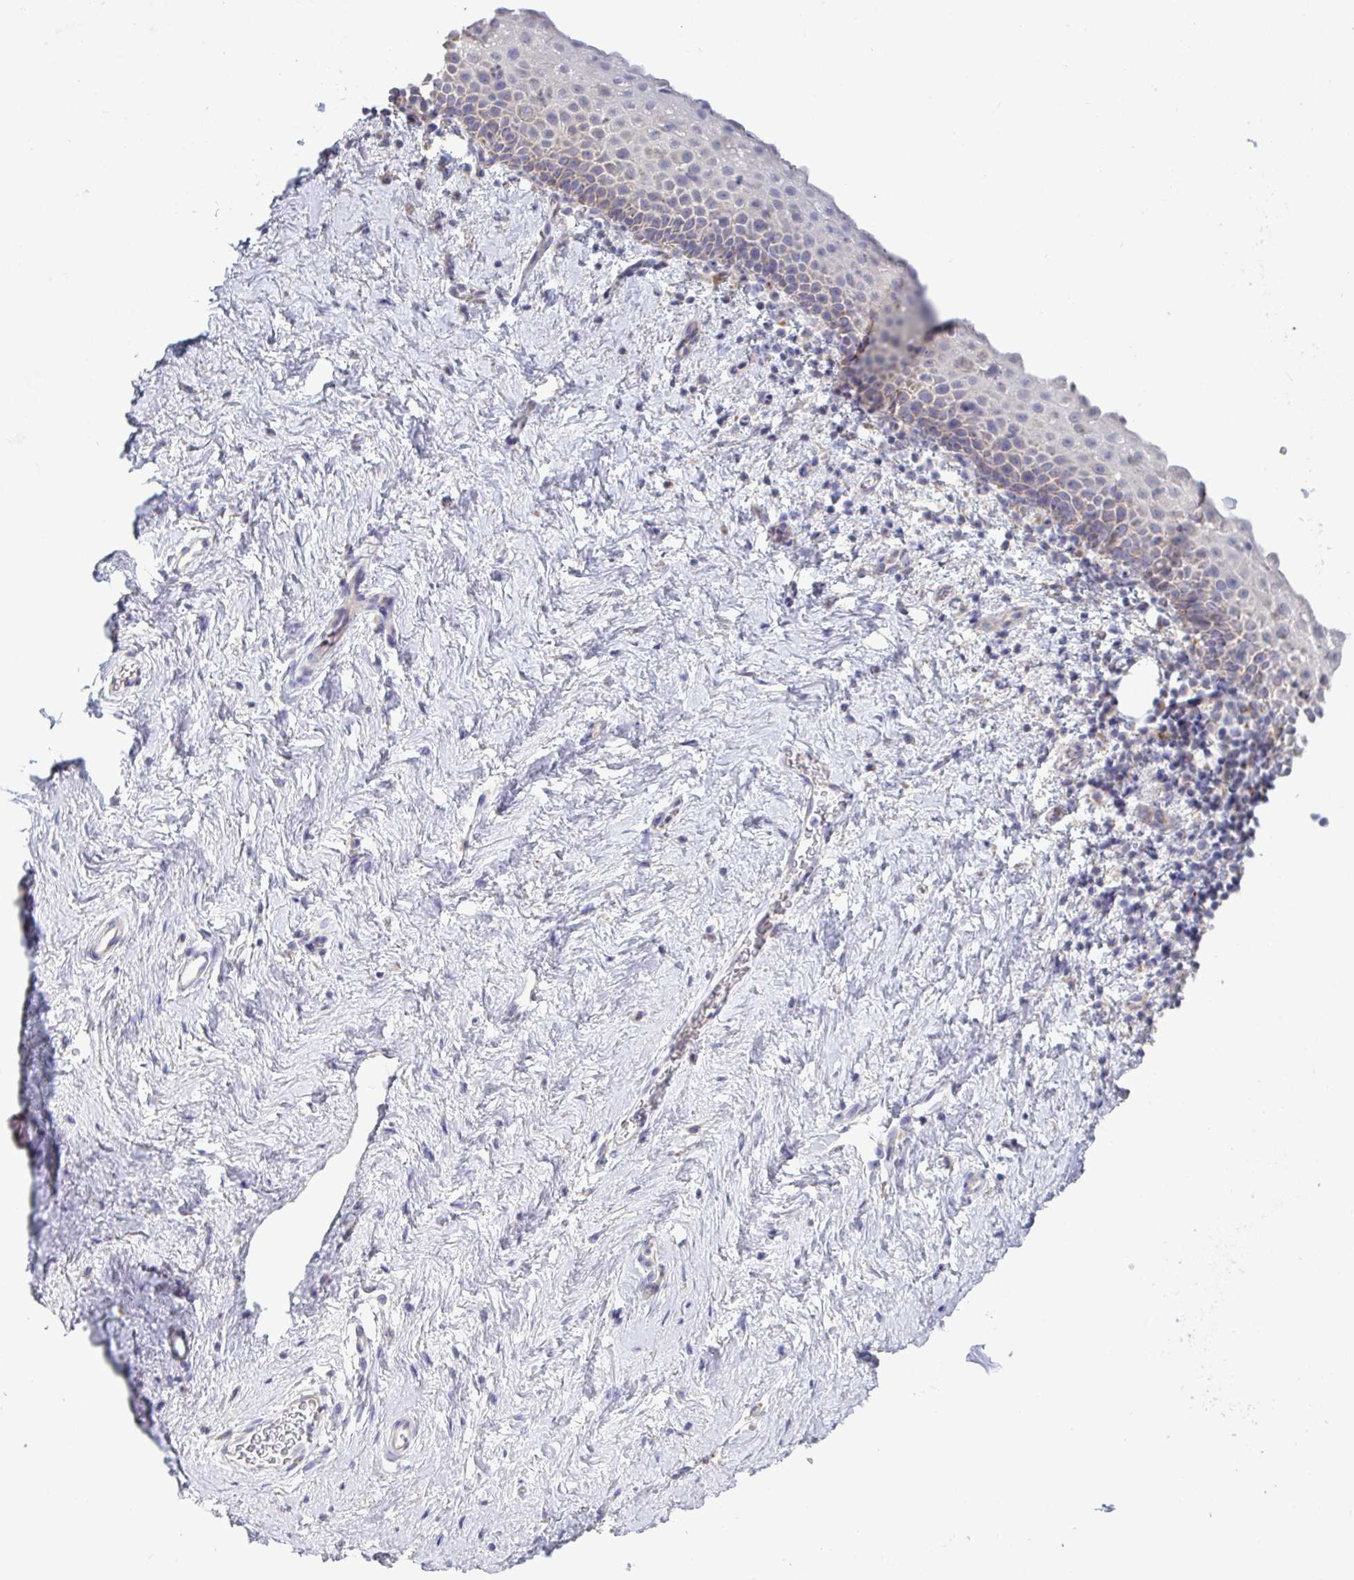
{"staining": {"intensity": "negative", "quantity": "none", "location": "none"}, "tissue": "vagina", "cell_type": "Squamous epithelial cells", "image_type": "normal", "snomed": [{"axis": "morphology", "description": "Normal tissue, NOS"}, {"axis": "topography", "description": "Vagina"}], "caption": "Immunohistochemistry photomicrograph of normal vagina: vagina stained with DAB (3,3'-diaminobenzidine) exhibits no significant protein staining in squamous epithelial cells.", "gene": "GALNT13", "patient": {"sex": "female", "age": 61}}